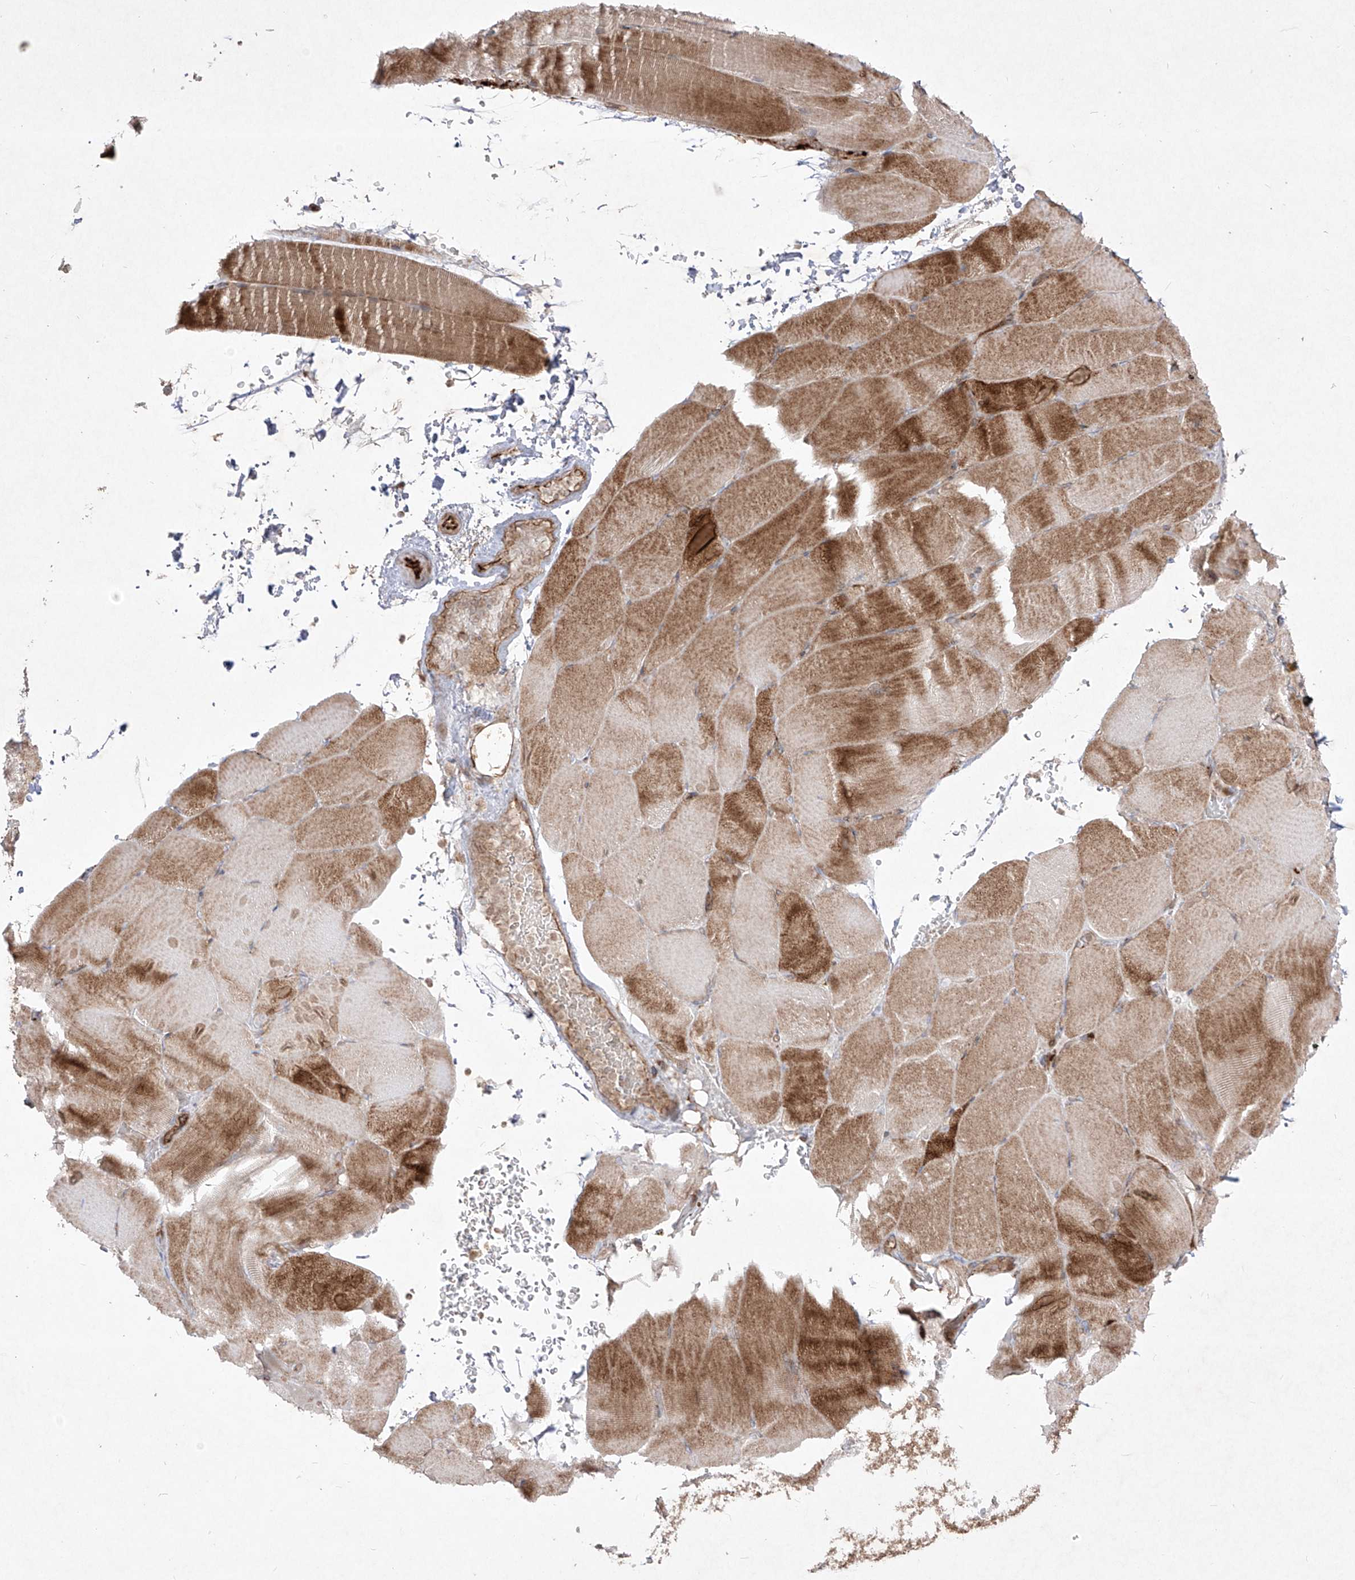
{"staining": {"intensity": "moderate", "quantity": ">75%", "location": "cytoplasmic/membranous"}, "tissue": "skeletal muscle", "cell_type": "Myocytes", "image_type": "normal", "snomed": [{"axis": "morphology", "description": "Normal tissue, NOS"}, {"axis": "topography", "description": "Skeletal muscle"}, {"axis": "topography", "description": "Parathyroid gland"}], "caption": "Brown immunohistochemical staining in benign human skeletal muscle displays moderate cytoplasmic/membranous staining in about >75% of myocytes.", "gene": "YKT6", "patient": {"sex": "female", "age": 37}}